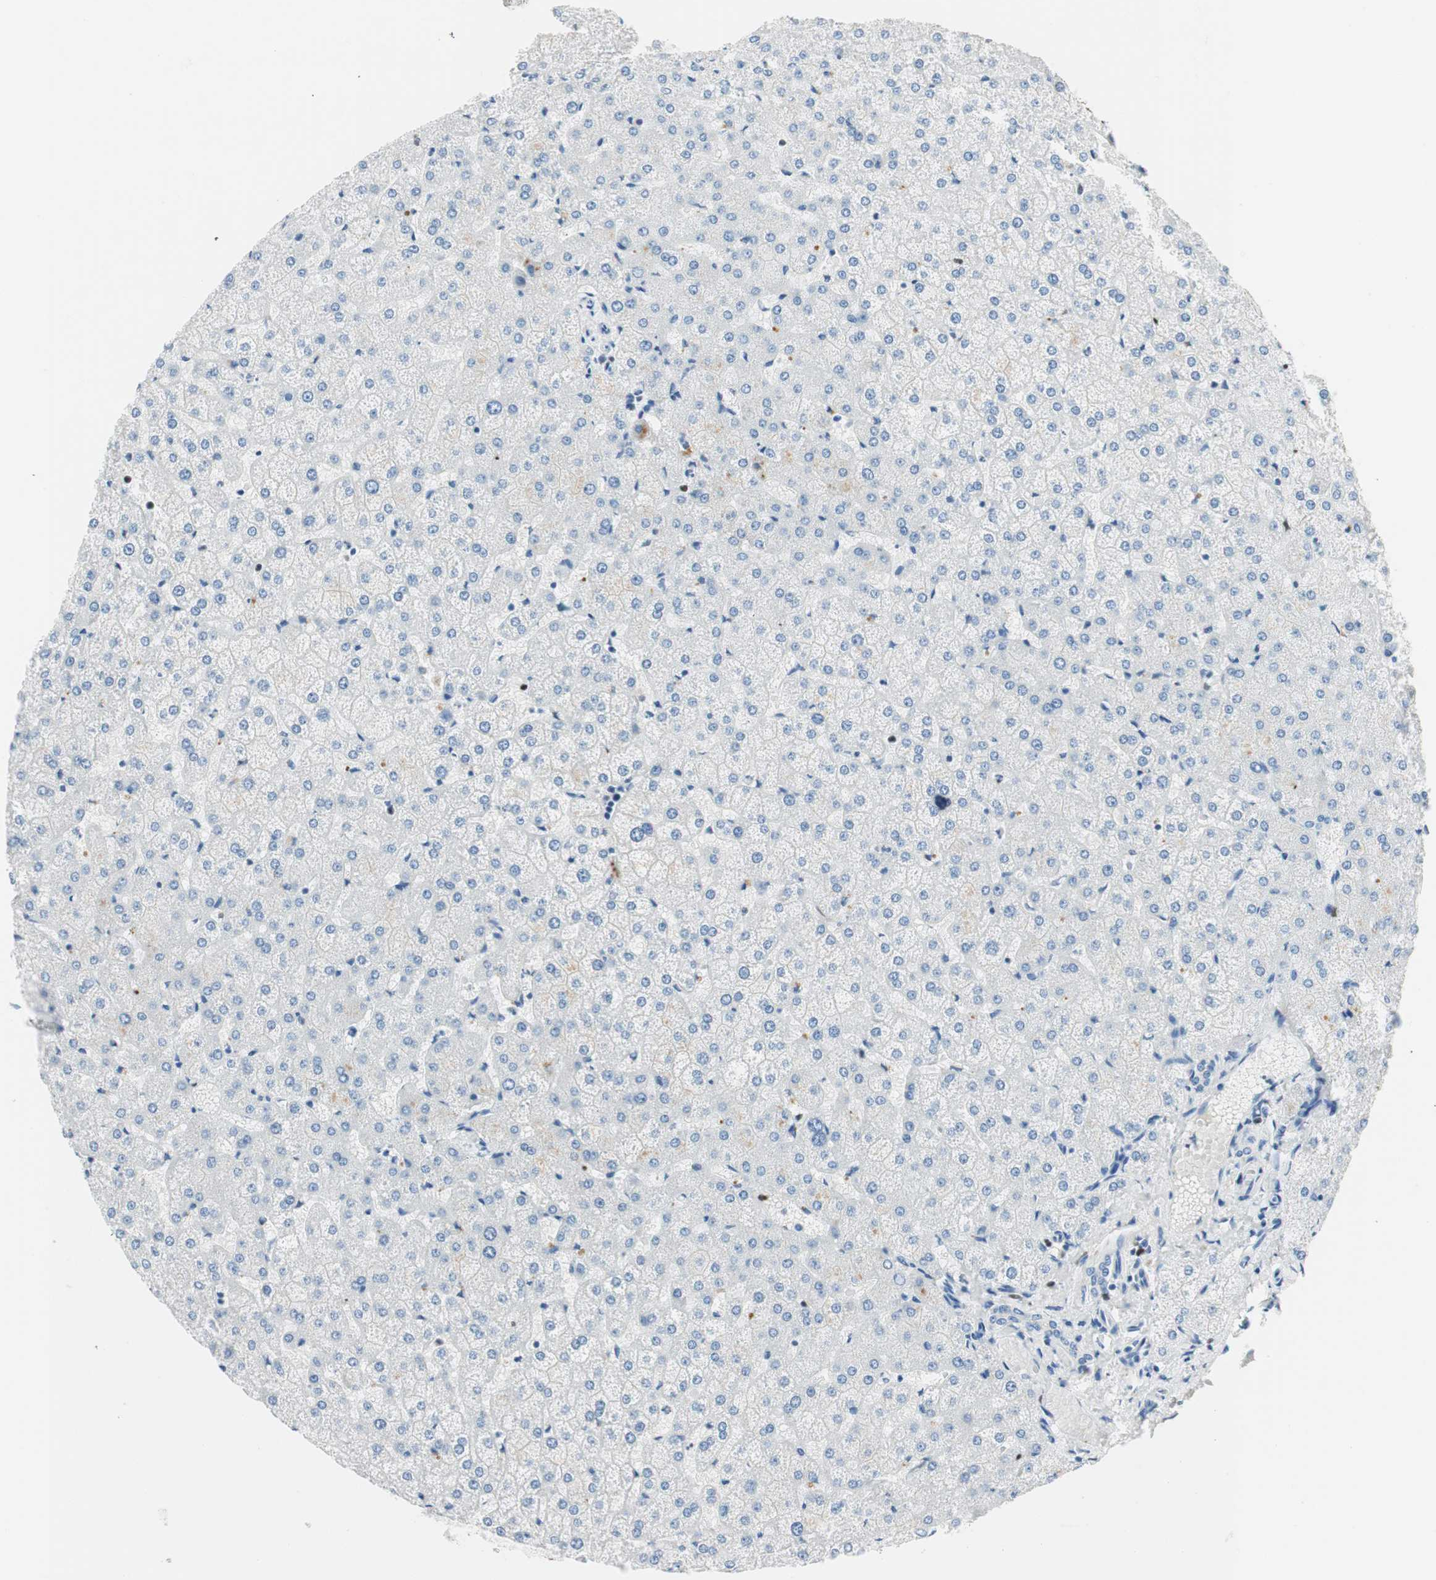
{"staining": {"intensity": "negative", "quantity": "none", "location": "none"}, "tissue": "liver", "cell_type": "Cholangiocytes", "image_type": "normal", "snomed": [{"axis": "morphology", "description": "Normal tissue, NOS"}, {"axis": "topography", "description": "Liver"}], "caption": "DAB (3,3'-diaminobenzidine) immunohistochemical staining of benign liver demonstrates no significant positivity in cholangiocytes.", "gene": "EZH2", "patient": {"sex": "female", "age": 32}}